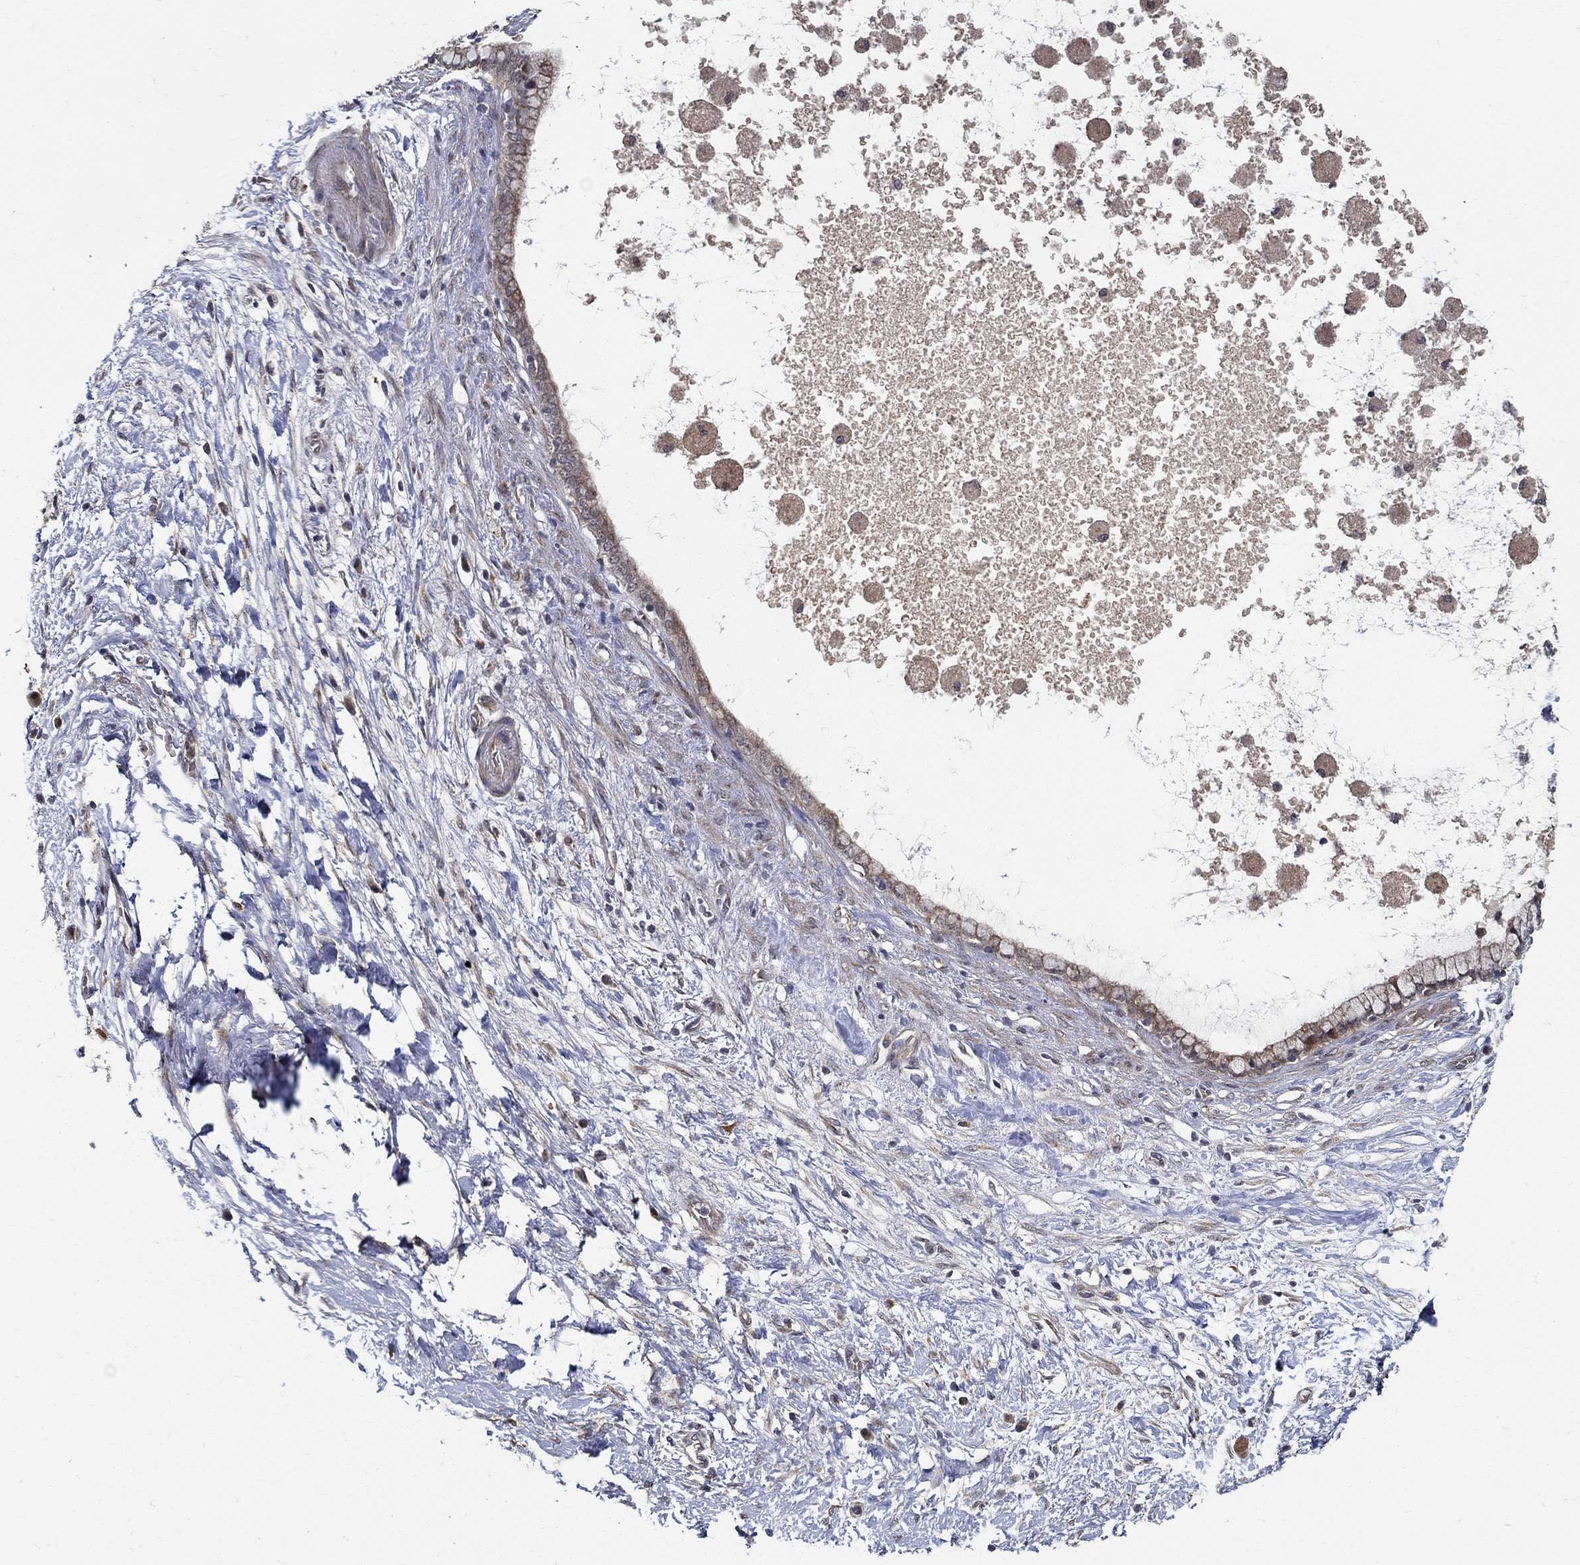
{"staining": {"intensity": "moderate", "quantity": "<25%", "location": "cytoplasmic/membranous"}, "tissue": "pancreatic cancer", "cell_type": "Tumor cells", "image_type": "cancer", "snomed": [{"axis": "morphology", "description": "Adenocarcinoma, NOS"}, {"axis": "topography", "description": "Pancreas"}], "caption": "There is low levels of moderate cytoplasmic/membranous positivity in tumor cells of pancreatic cancer (adenocarcinoma), as demonstrated by immunohistochemical staining (brown color).", "gene": "ZNF594", "patient": {"sex": "female", "age": 72}}